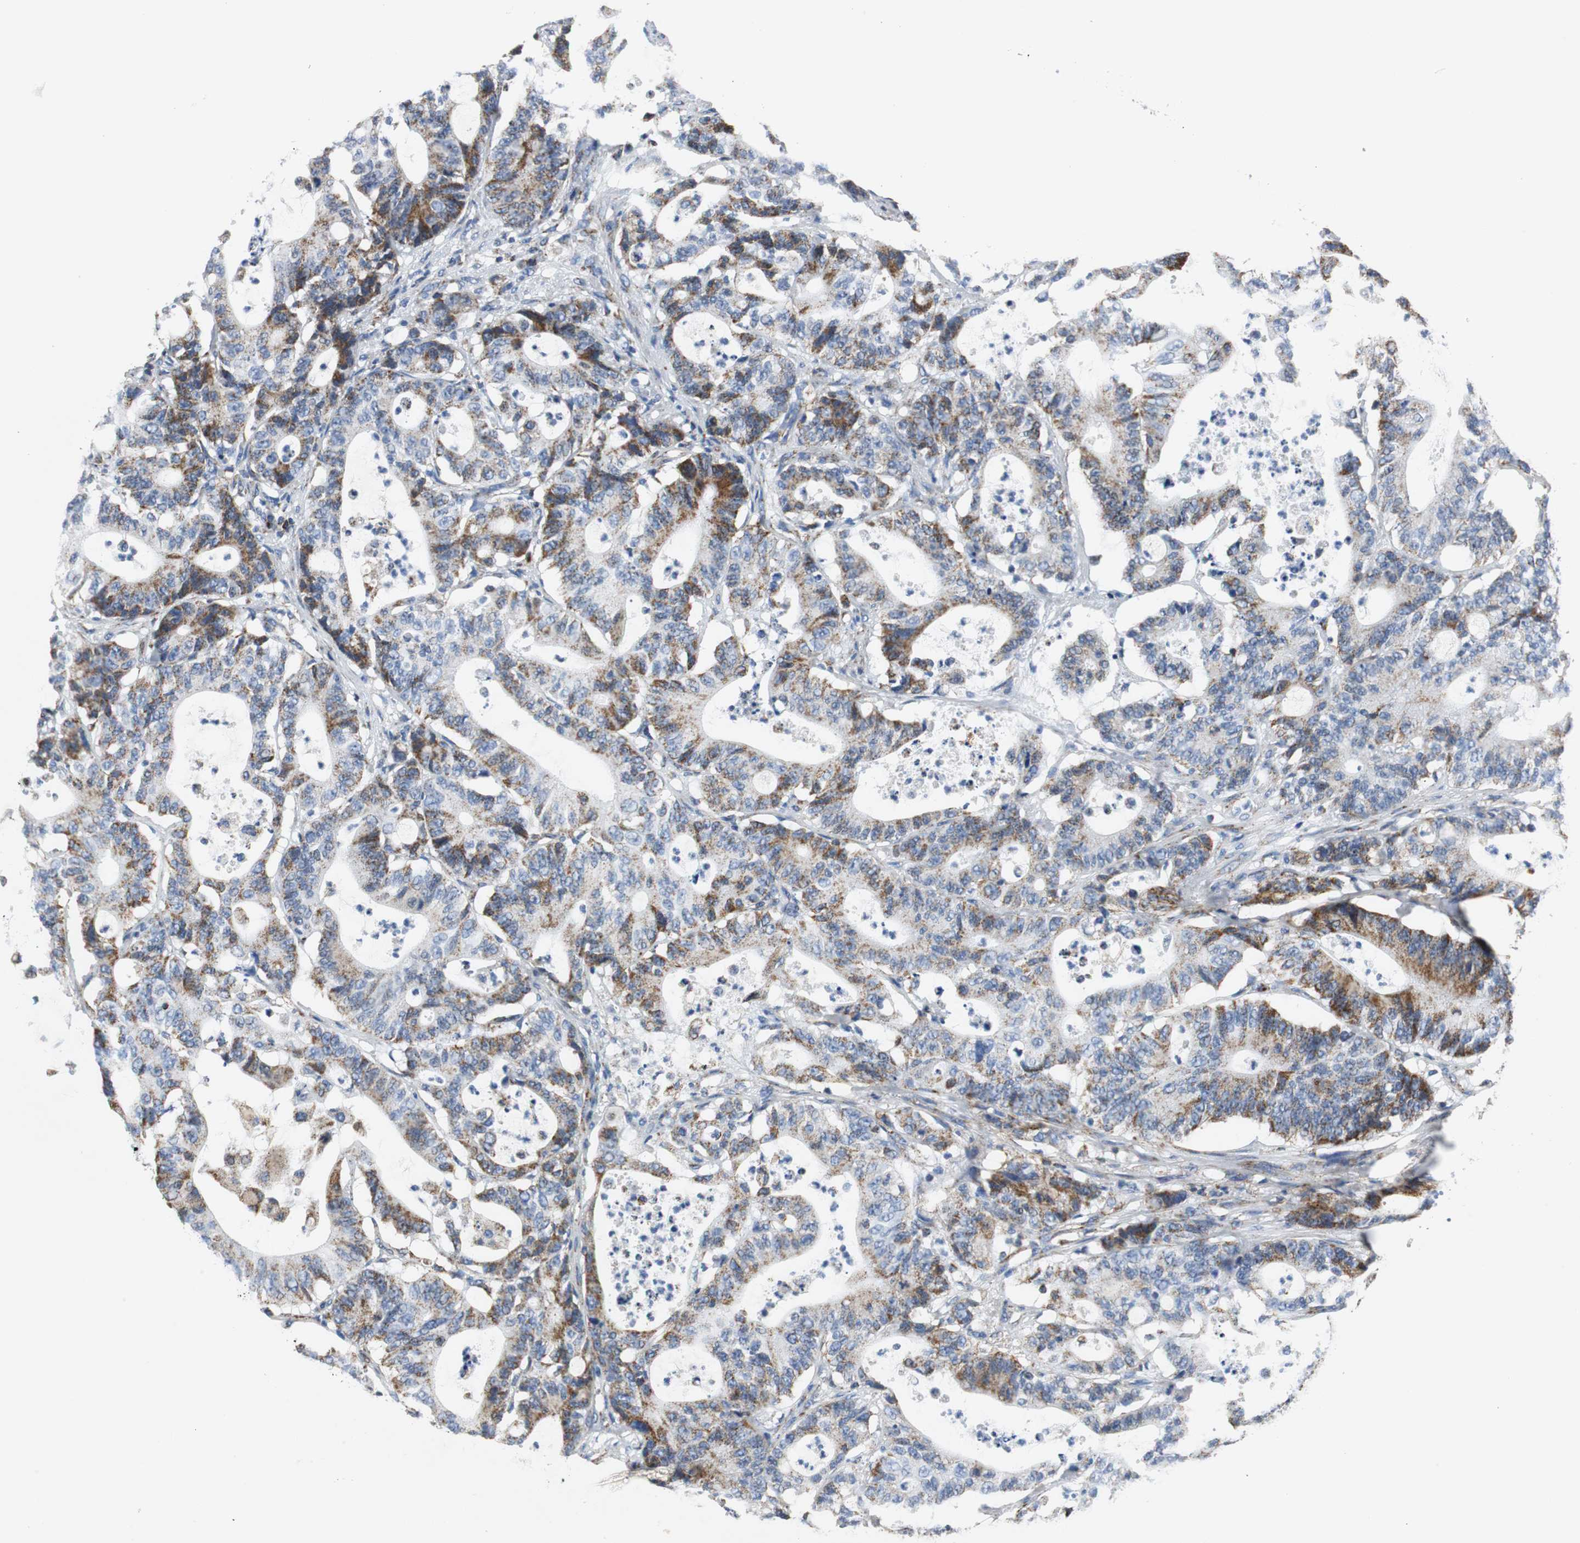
{"staining": {"intensity": "strong", "quantity": "25%-75%", "location": "cytoplasmic/membranous"}, "tissue": "colorectal cancer", "cell_type": "Tumor cells", "image_type": "cancer", "snomed": [{"axis": "morphology", "description": "Adenocarcinoma, NOS"}, {"axis": "topography", "description": "Colon"}], "caption": "A photomicrograph showing strong cytoplasmic/membranous staining in approximately 25%-75% of tumor cells in colorectal adenocarcinoma, as visualized by brown immunohistochemical staining.", "gene": "C1QTNF7", "patient": {"sex": "female", "age": 84}}